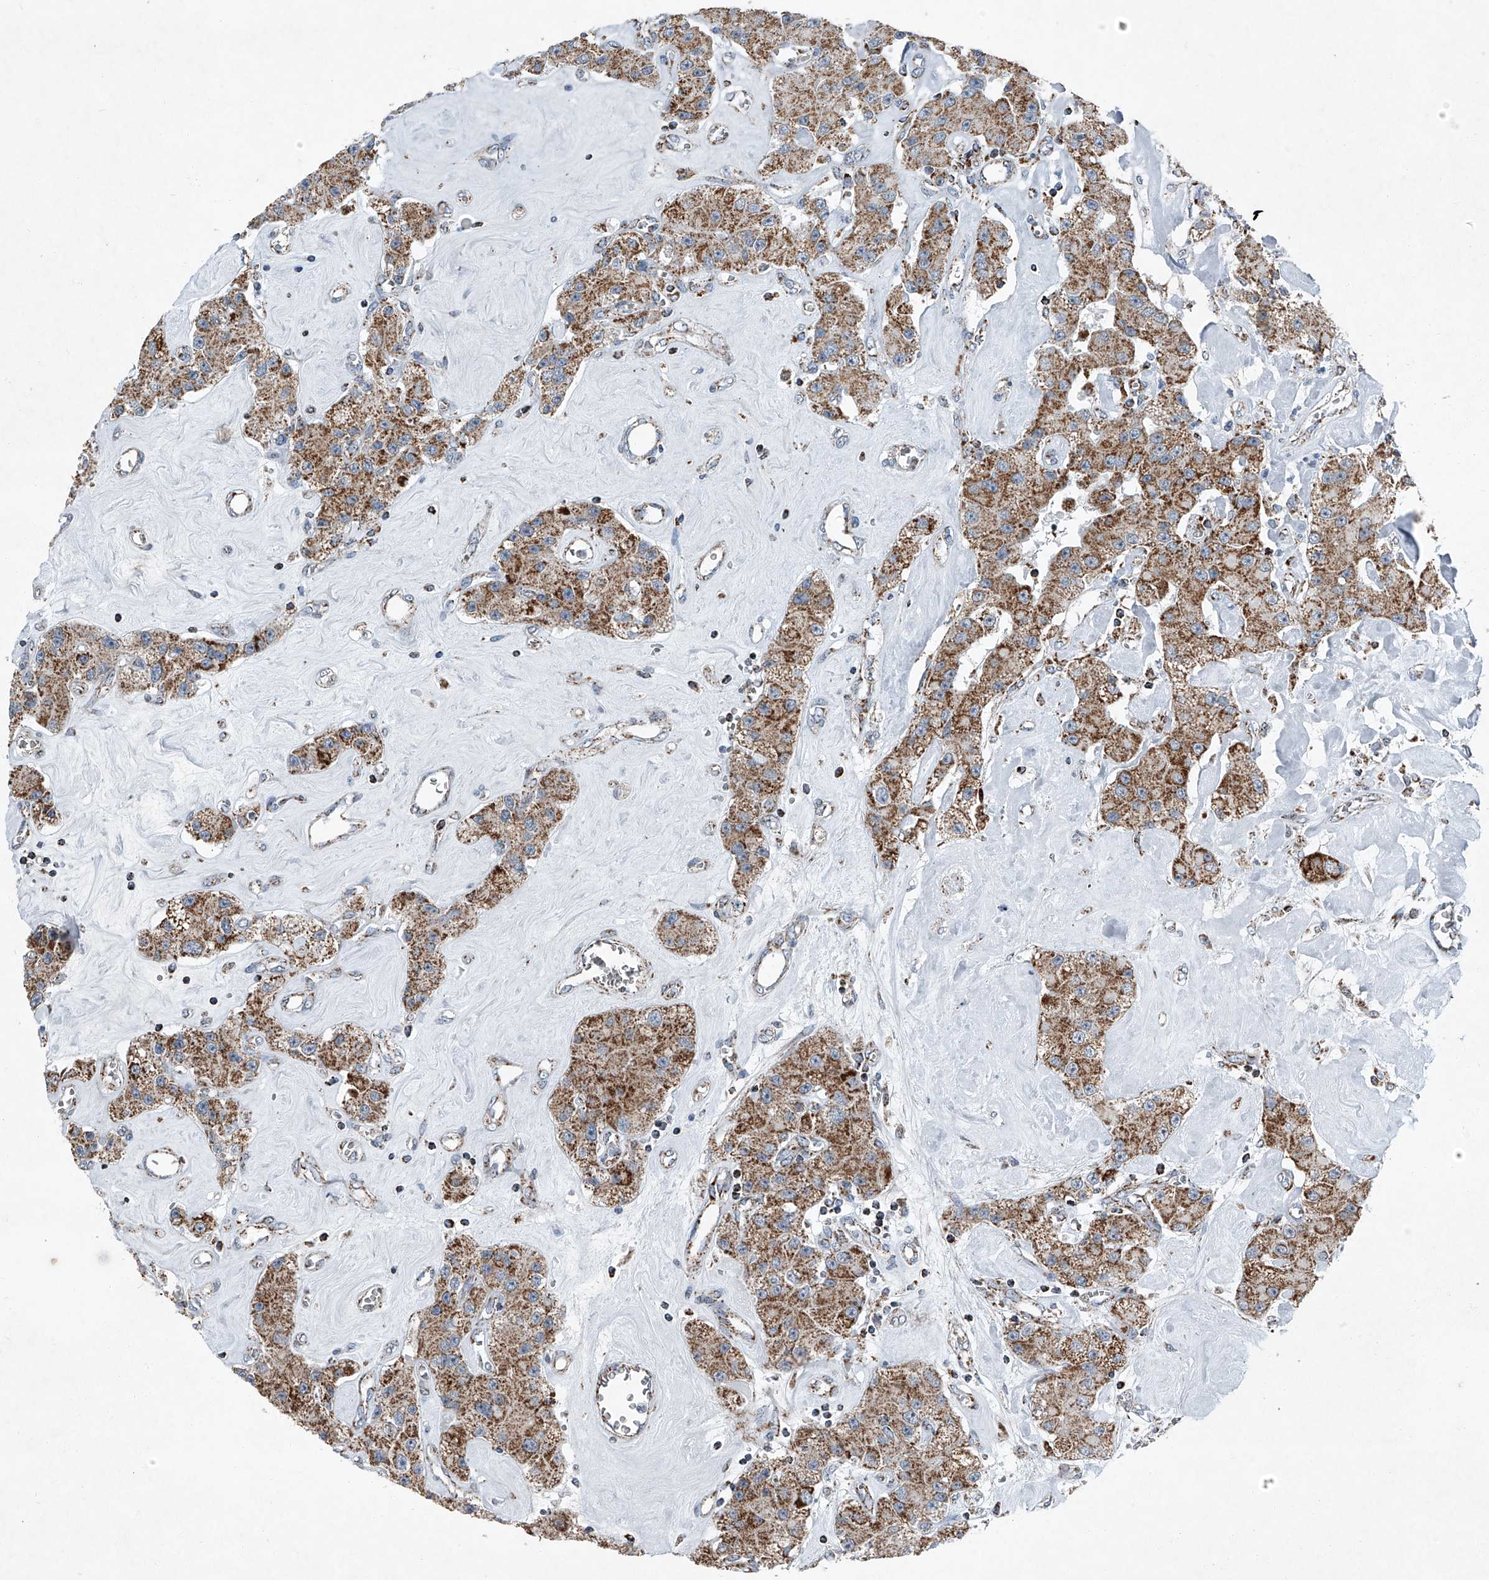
{"staining": {"intensity": "moderate", "quantity": ">75%", "location": "cytoplasmic/membranous"}, "tissue": "carcinoid", "cell_type": "Tumor cells", "image_type": "cancer", "snomed": [{"axis": "morphology", "description": "Carcinoid, malignant, NOS"}, {"axis": "topography", "description": "Pancreas"}], "caption": "This micrograph exhibits immunohistochemistry staining of human malignant carcinoid, with medium moderate cytoplasmic/membranous positivity in about >75% of tumor cells.", "gene": "CHRNA7", "patient": {"sex": "male", "age": 41}}